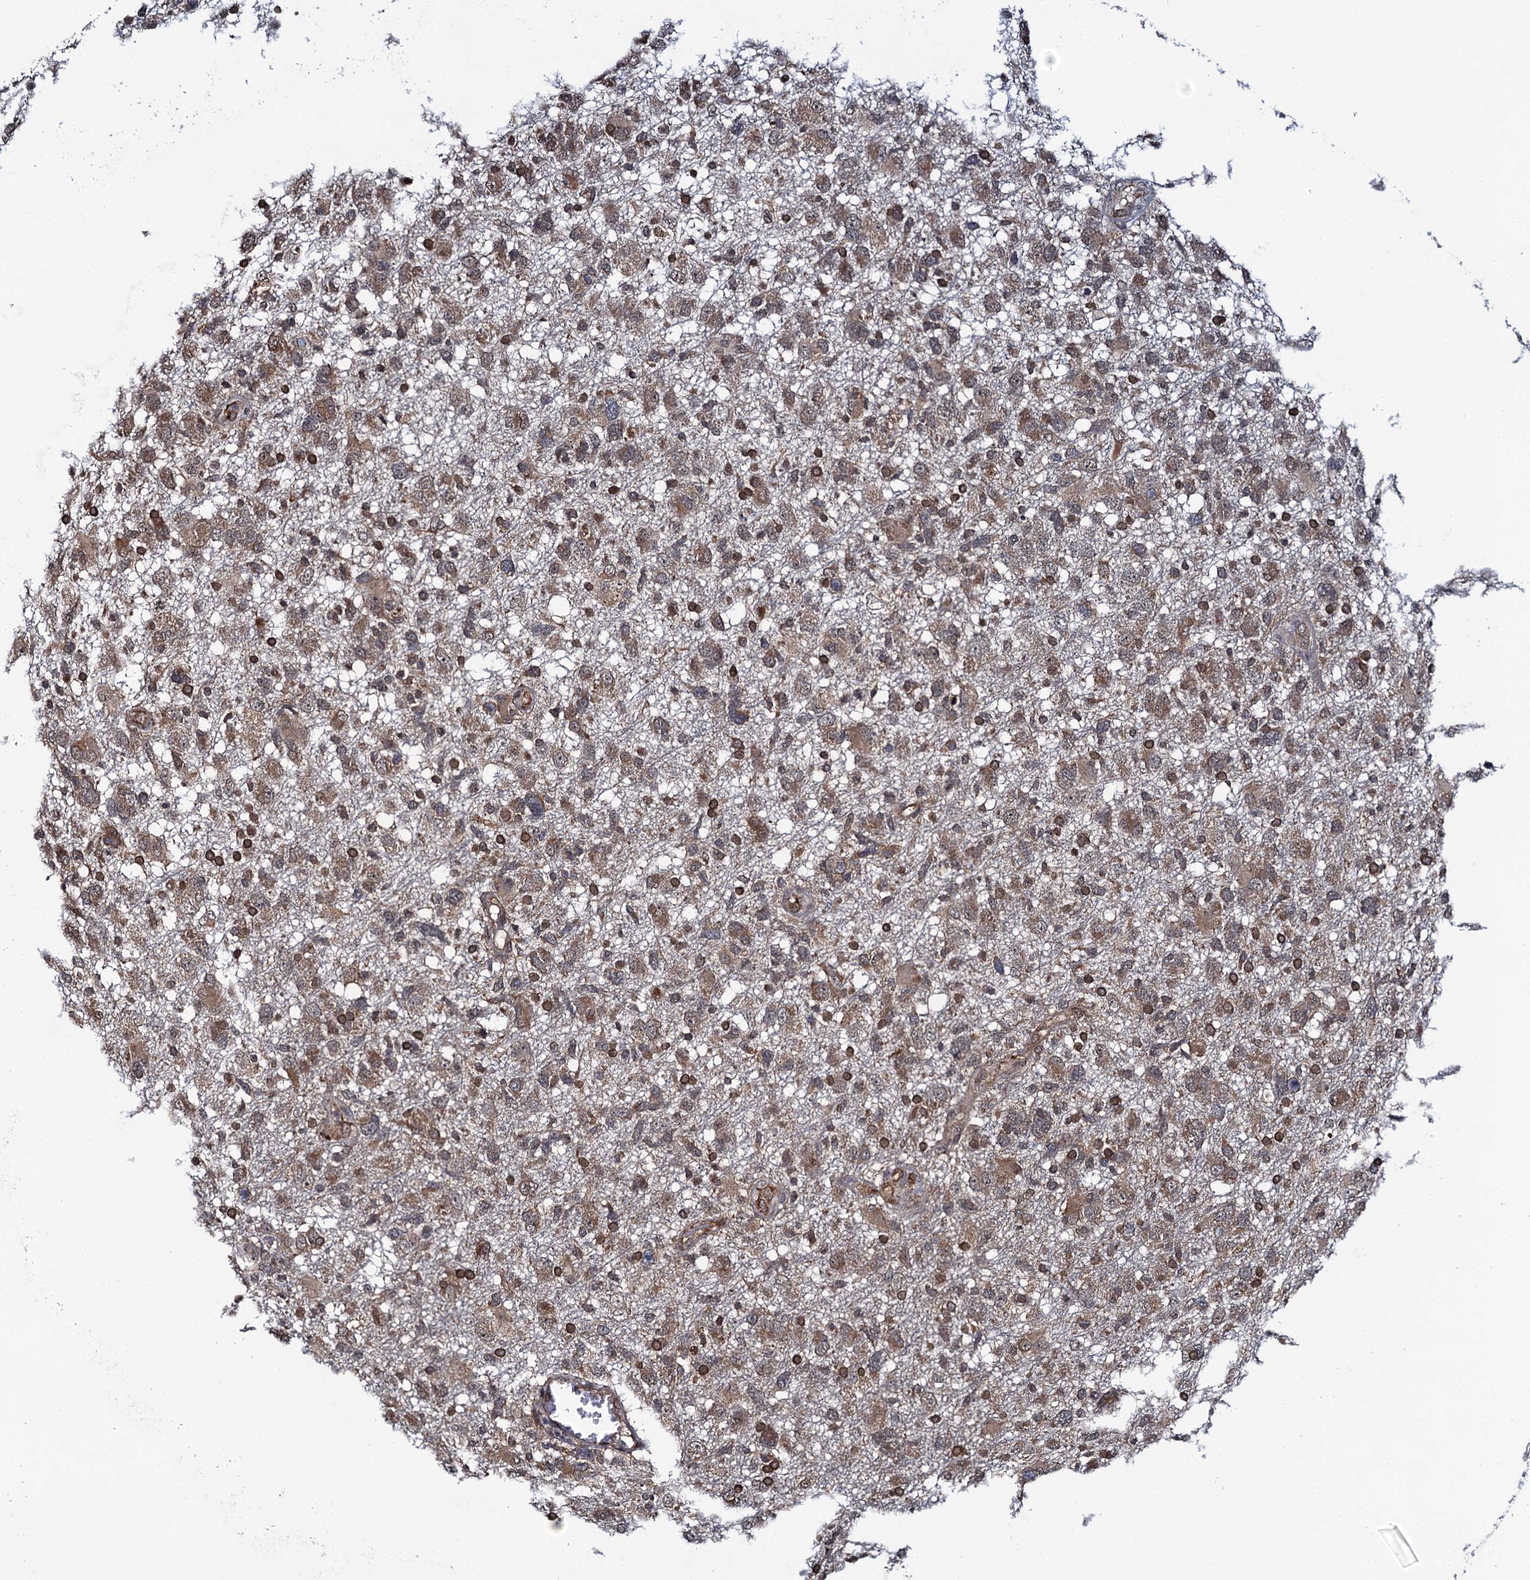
{"staining": {"intensity": "moderate", "quantity": ">75%", "location": "cytoplasmic/membranous"}, "tissue": "glioma", "cell_type": "Tumor cells", "image_type": "cancer", "snomed": [{"axis": "morphology", "description": "Glioma, malignant, High grade"}, {"axis": "topography", "description": "Brain"}], "caption": "High-power microscopy captured an IHC image of malignant glioma (high-grade), revealing moderate cytoplasmic/membranous staining in approximately >75% of tumor cells. Ihc stains the protein of interest in brown and the nuclei are stained blue.", "gene": "EVX2", "patient": {"sex": "male", "age": 61}}